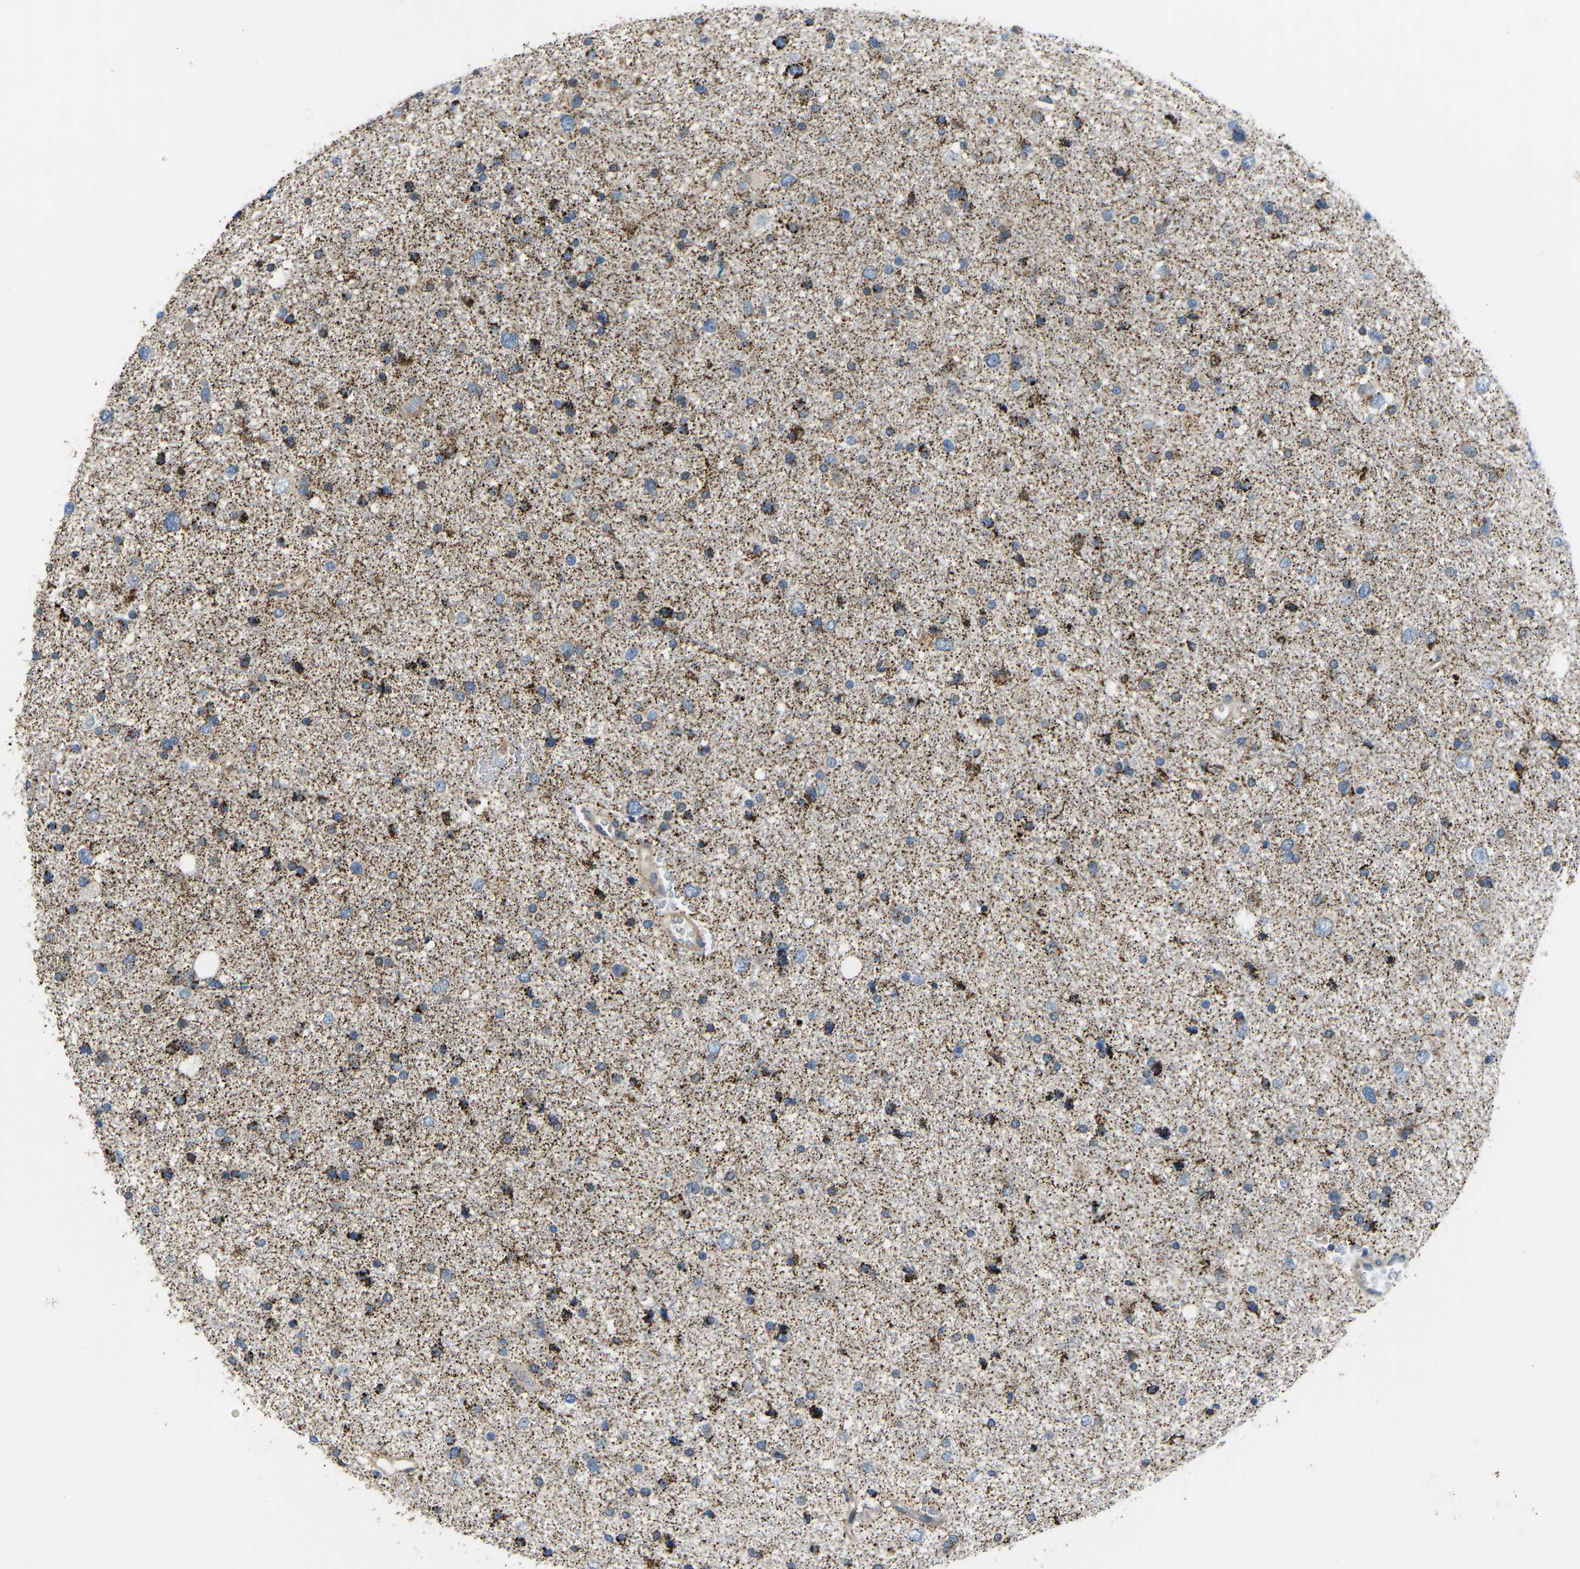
{"staining": {"intensity": "moderate", "quantity": ">75%", "location": "cytoplasmic/membranous"}, "tissue": "glioma", "cell_type": "Tumor cells", "image_type": "cancer", "snomed": [{"axis": "morphology", "description": "Glioma, malignant, Low grade"}, {"axis": "topography", "description": "Brain"}], "caption": "Protein staining by immunohistochemistry (IHC) displays moderate cytoplasmic/membranous expression in about >75% of tumor cells in malignant glioma (low-grade).", "gene": "RBP1", "patient": {"sex": "female", "age": 37}}